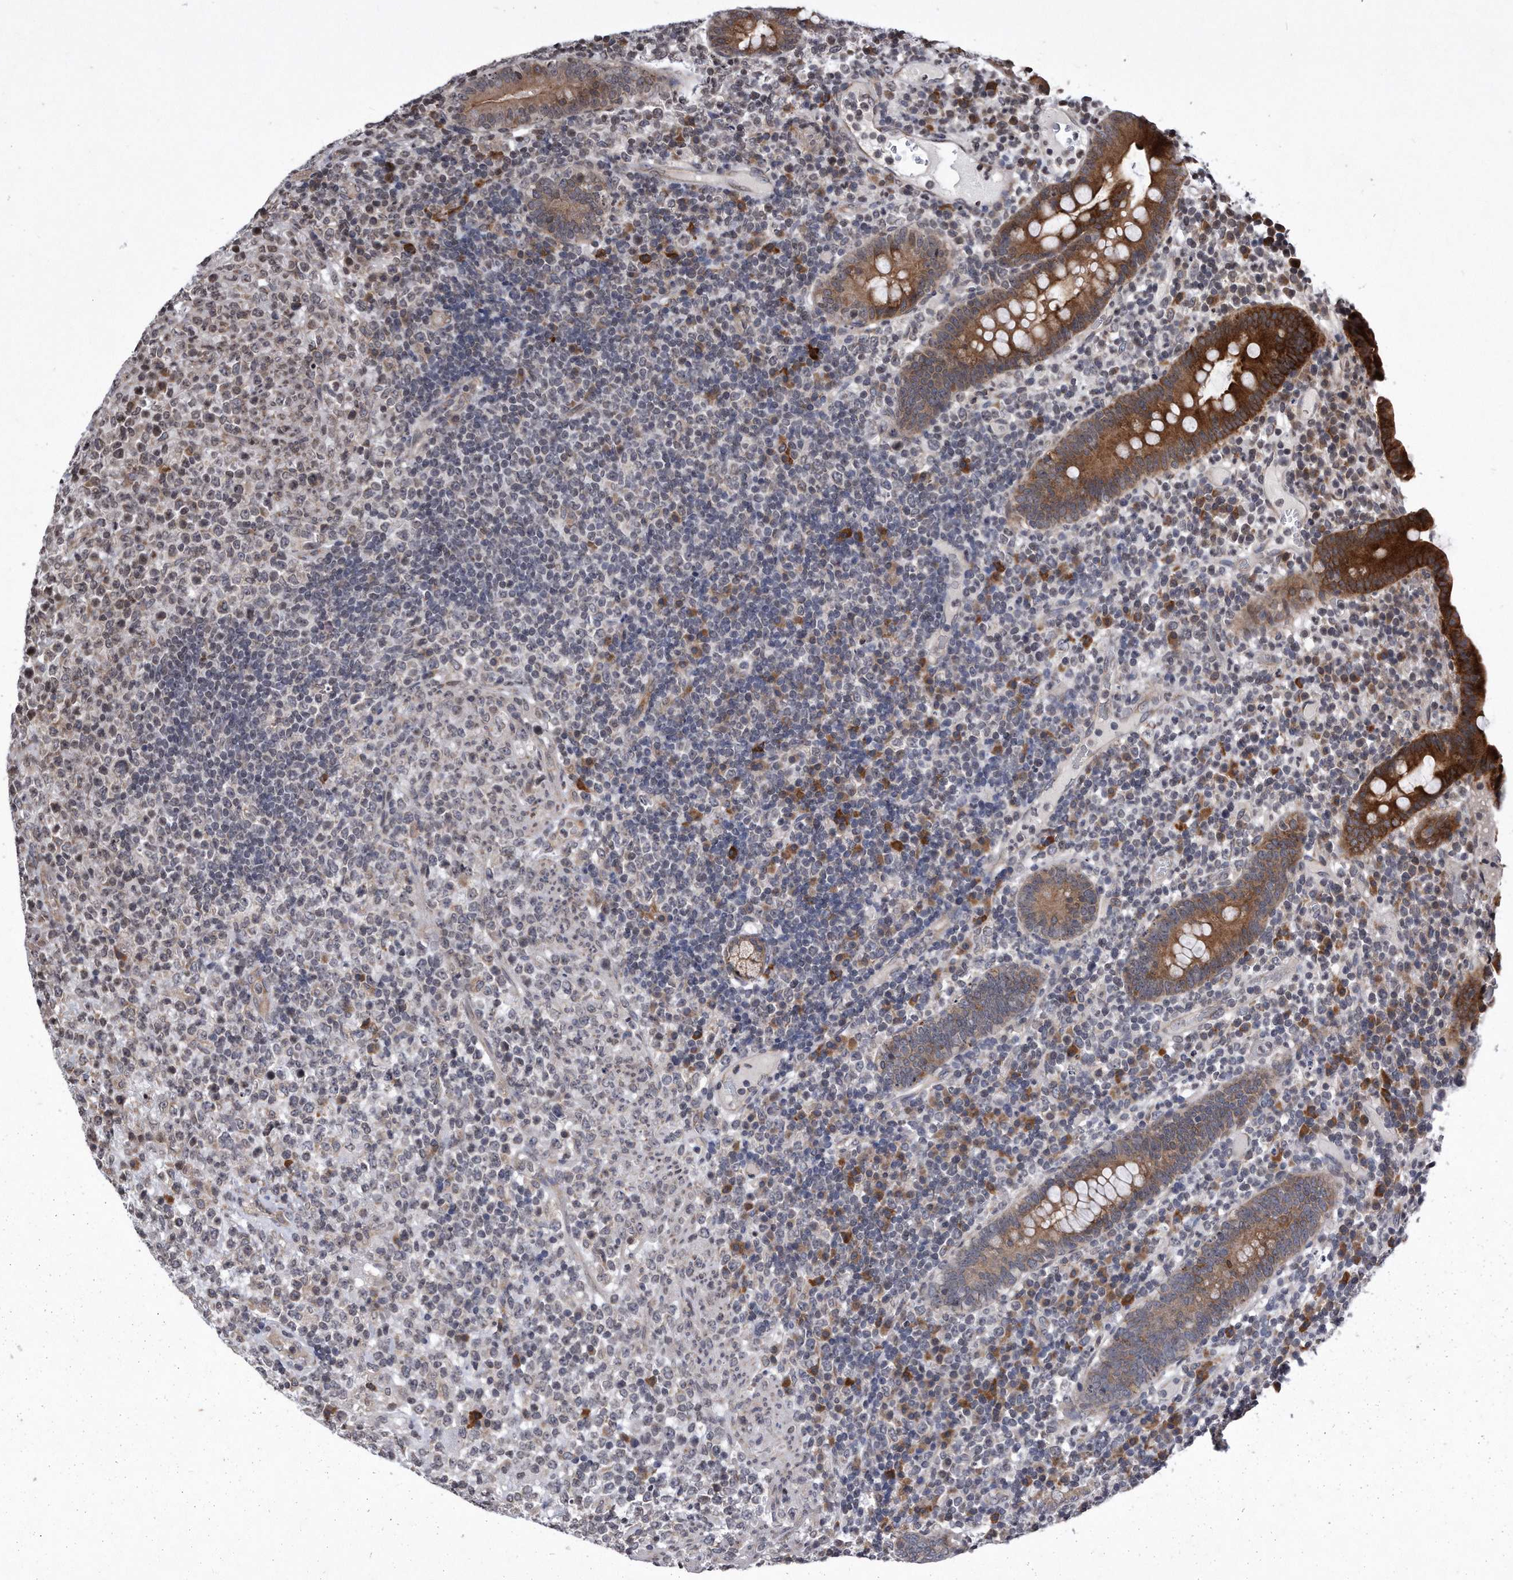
{"staining": {"intensity": "negative", "quantity": "none", "location": "none"}, "tissue": "lymphoma", "cell_type": "Tumor cells", "image_type": "cancer", "snomed": [{"axis": "morphology", "description": "Malignant lymphoma, non-Hodgkin's type, High grade"}, {"axis": "topography", "description": "Colon"}], "caption": "An IHC image of malignant lymphoma, non-Hodgkin's type (high-grade) is shown. There is no staining in tumor cells of malignant lymphoma, non-Hodgkin's type (high-grade).", "gene": "DAB1", "patient": {"sex": "female", "age": 53}}